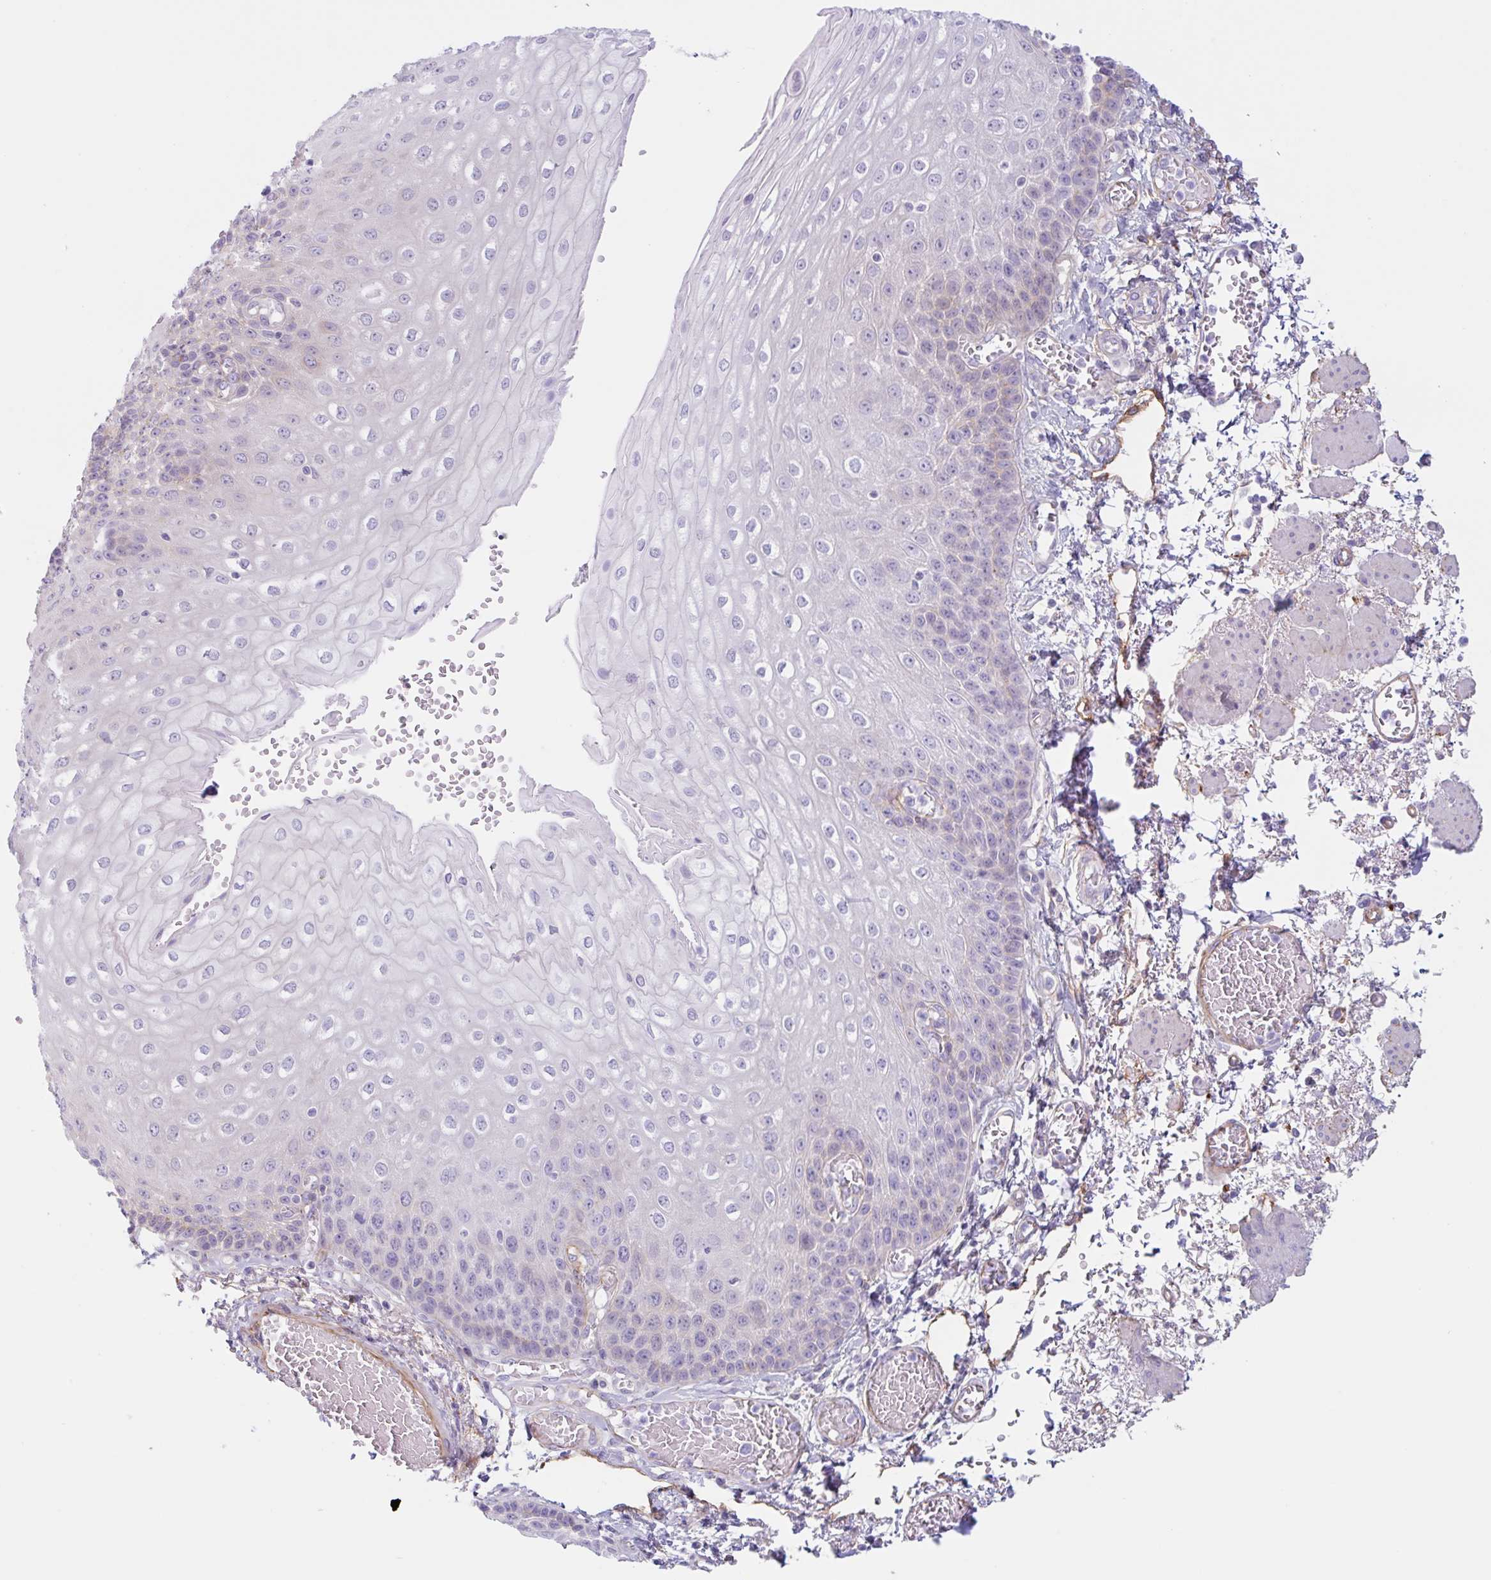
{"staining": {"intensity": "negative", "quantity": "none", "location": "none"}, "tissue": "esophagus", "cell_type": "Squamous epithelial cells", "image_type": "normal", "snomed": [{"axis": "morphology", "description": "Normal tissue, NOS"}, {"axis": "morphology", "description": "Adenocarcinoma, NOS"}, {"axis": "topography", "description": "Esophagus"}], "caption": "An immunohistochemistry (IHC) histopathology image of unremarkable esophagus is shown. There is no staining in squamous epithelial cells of esophagus.", "gene": "MYH10", "patient": {"sex": "male", "age": 81}}